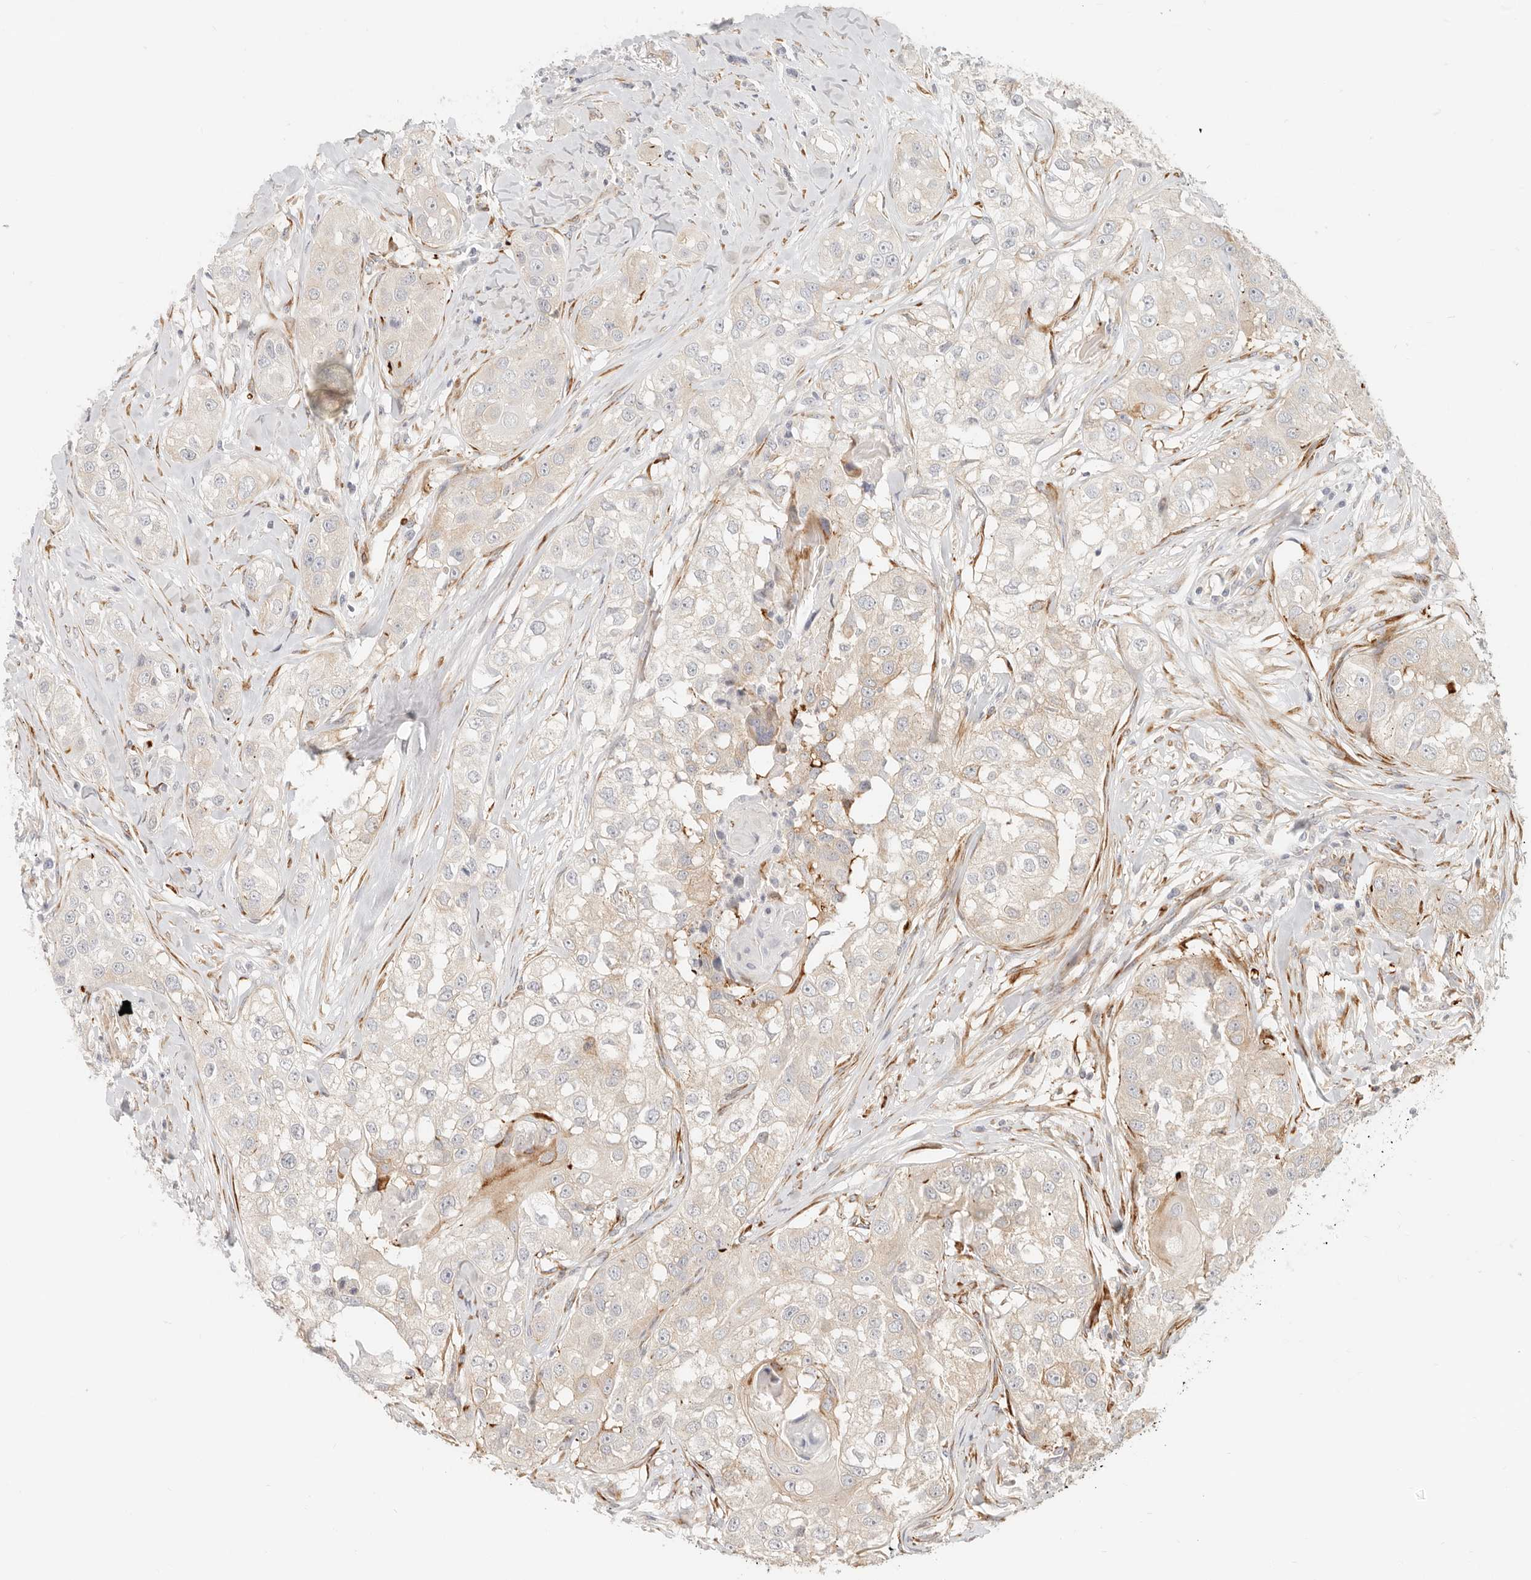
{"staining": {"intensity": "moderate", "quantity": "<25%", "location": "cytoplasmic/membranous"}, "tissue": "head and neck cancer", "cell_type": "Tumor cells", "image_type": "cancer", "snomed": [{"axis": "morphology", "description": "Normal tissue, NOS"}, {"axis": "morphology", "description": "Squamous cell carcinoma, NOS"}, {"axis": "topography", "description": "Skeletal muscle"}, {"axis": "topography", "description": "Head-Neck"}], "caption": "Human head and neck squamous cell carcinoma stained with a protein marker demonstrates moderate staining in tumor cells.", "gene": "SASS6", "patient": {"sex": "male", "age": 51}}